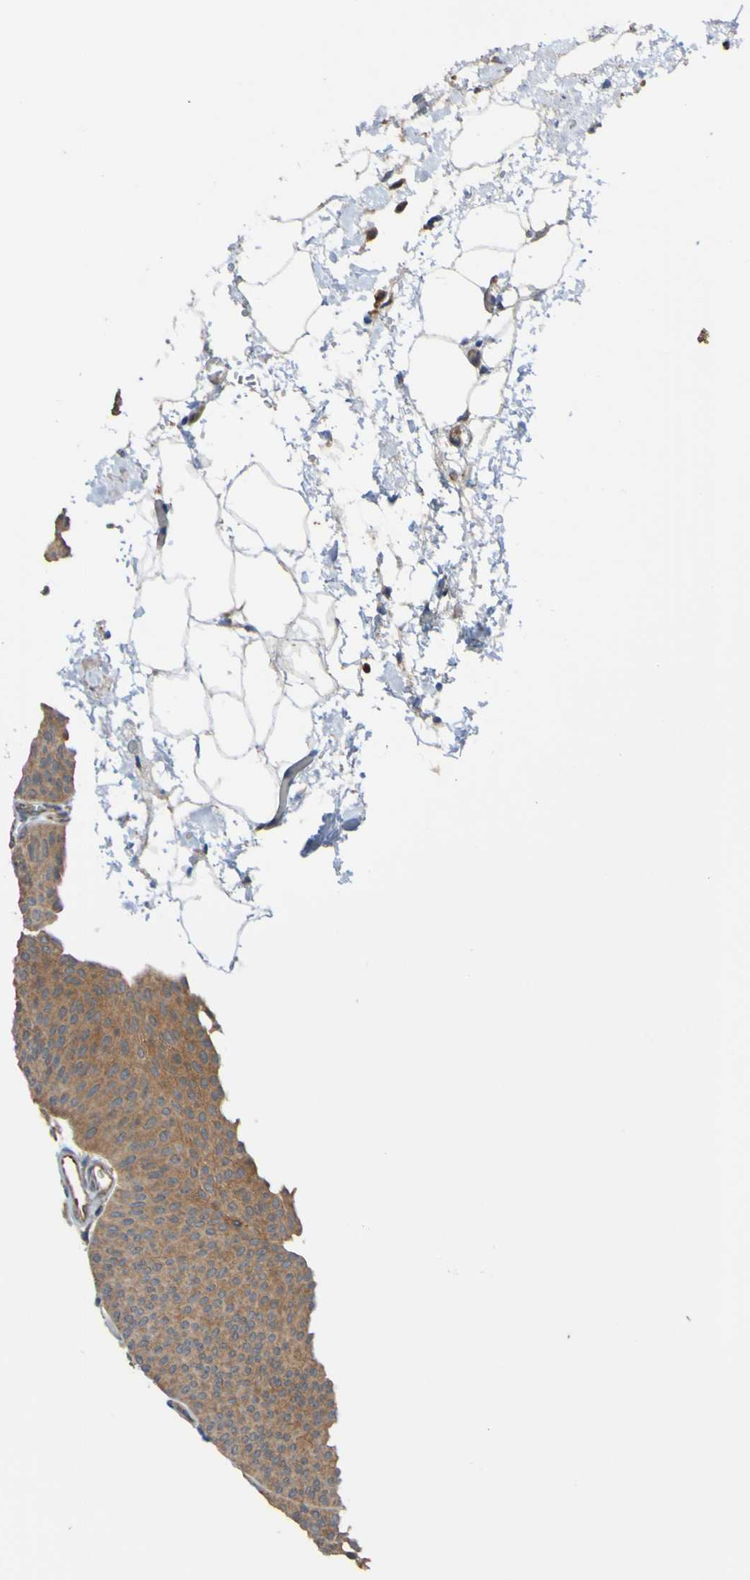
{"staining": {"intensity": "moderate", "quantity": ">75%", "location": "cytoplasmic/membranous"}, "tissue": "urothelial cancer", "cell_type": "Tumor cells", "image_type": "cancer", "snomed": [{"axis": "morphology", "description": "Urothelial carcinoma, Low grade"}, {"axis": "topography", "description": "Urinary bladder"}], "caption": "Human urothelial carcinoma (low-grade) stained with a brown dye shows moderate cytoplasmic/membranous positive positivity in about >75% of tumor cells.", "gene": "ST8SIA6", "patient": {"sex": "female", "age": 60}}